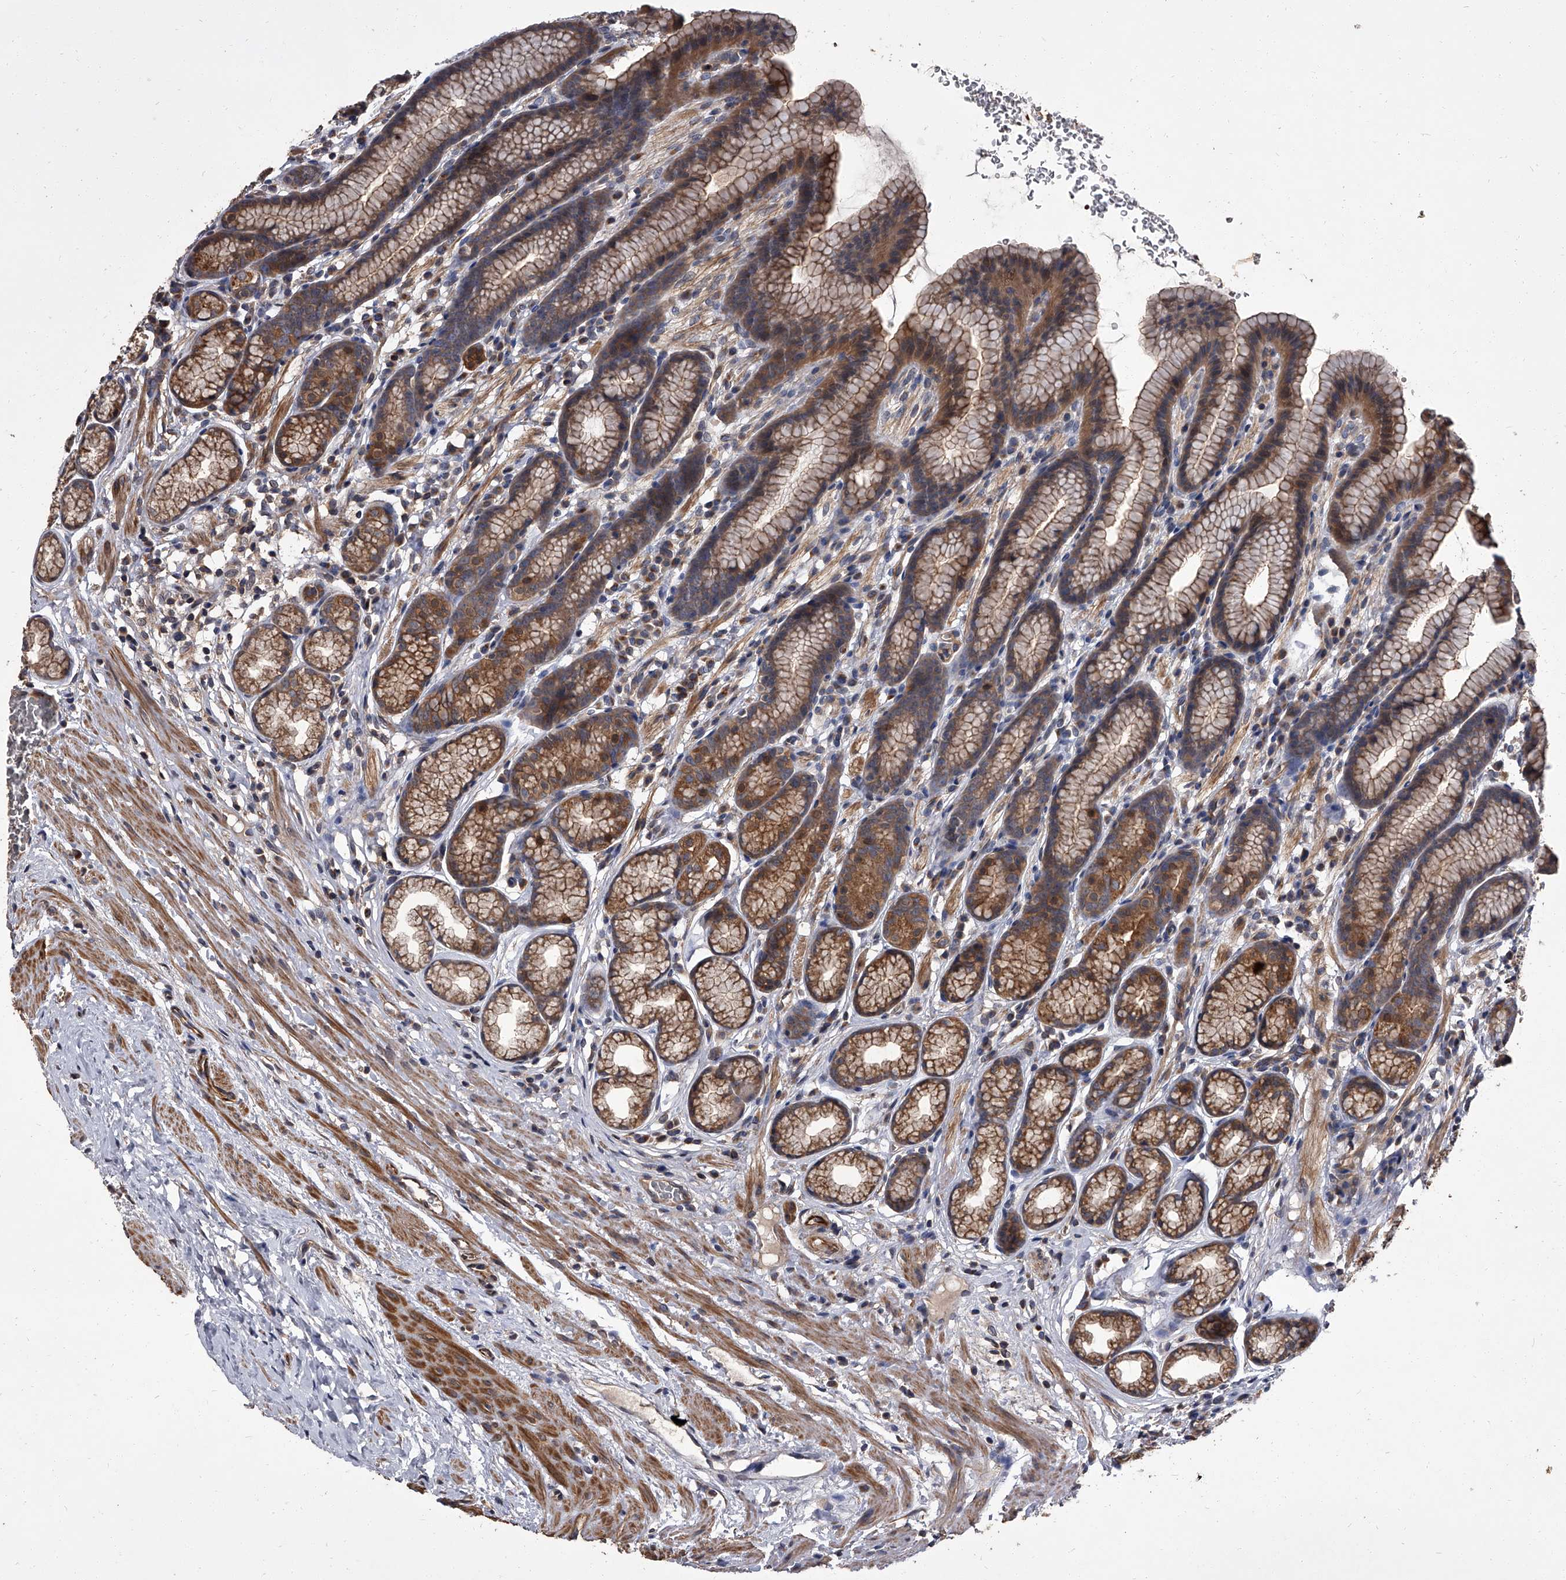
{"staining": {"intensity": "moderate", "quantity": "25%-75%", "location": "cytoplasmic/membranous"}, "tissue": "stomach", "cell_type": "Glandular cells", "image_type": "normal", "snomed": [{"axis": "morphology", "description": "Normal tissue, NOS"}, {"axis": "topography", "description": "Stomach"}], "caption": "Moderate cytoplasmic/membranous staining is appreciated in approximately 25%-75% of glandular cells in normal stomach.", "gene": "STK36", "patient": {"sex": "male", "age": 42}}